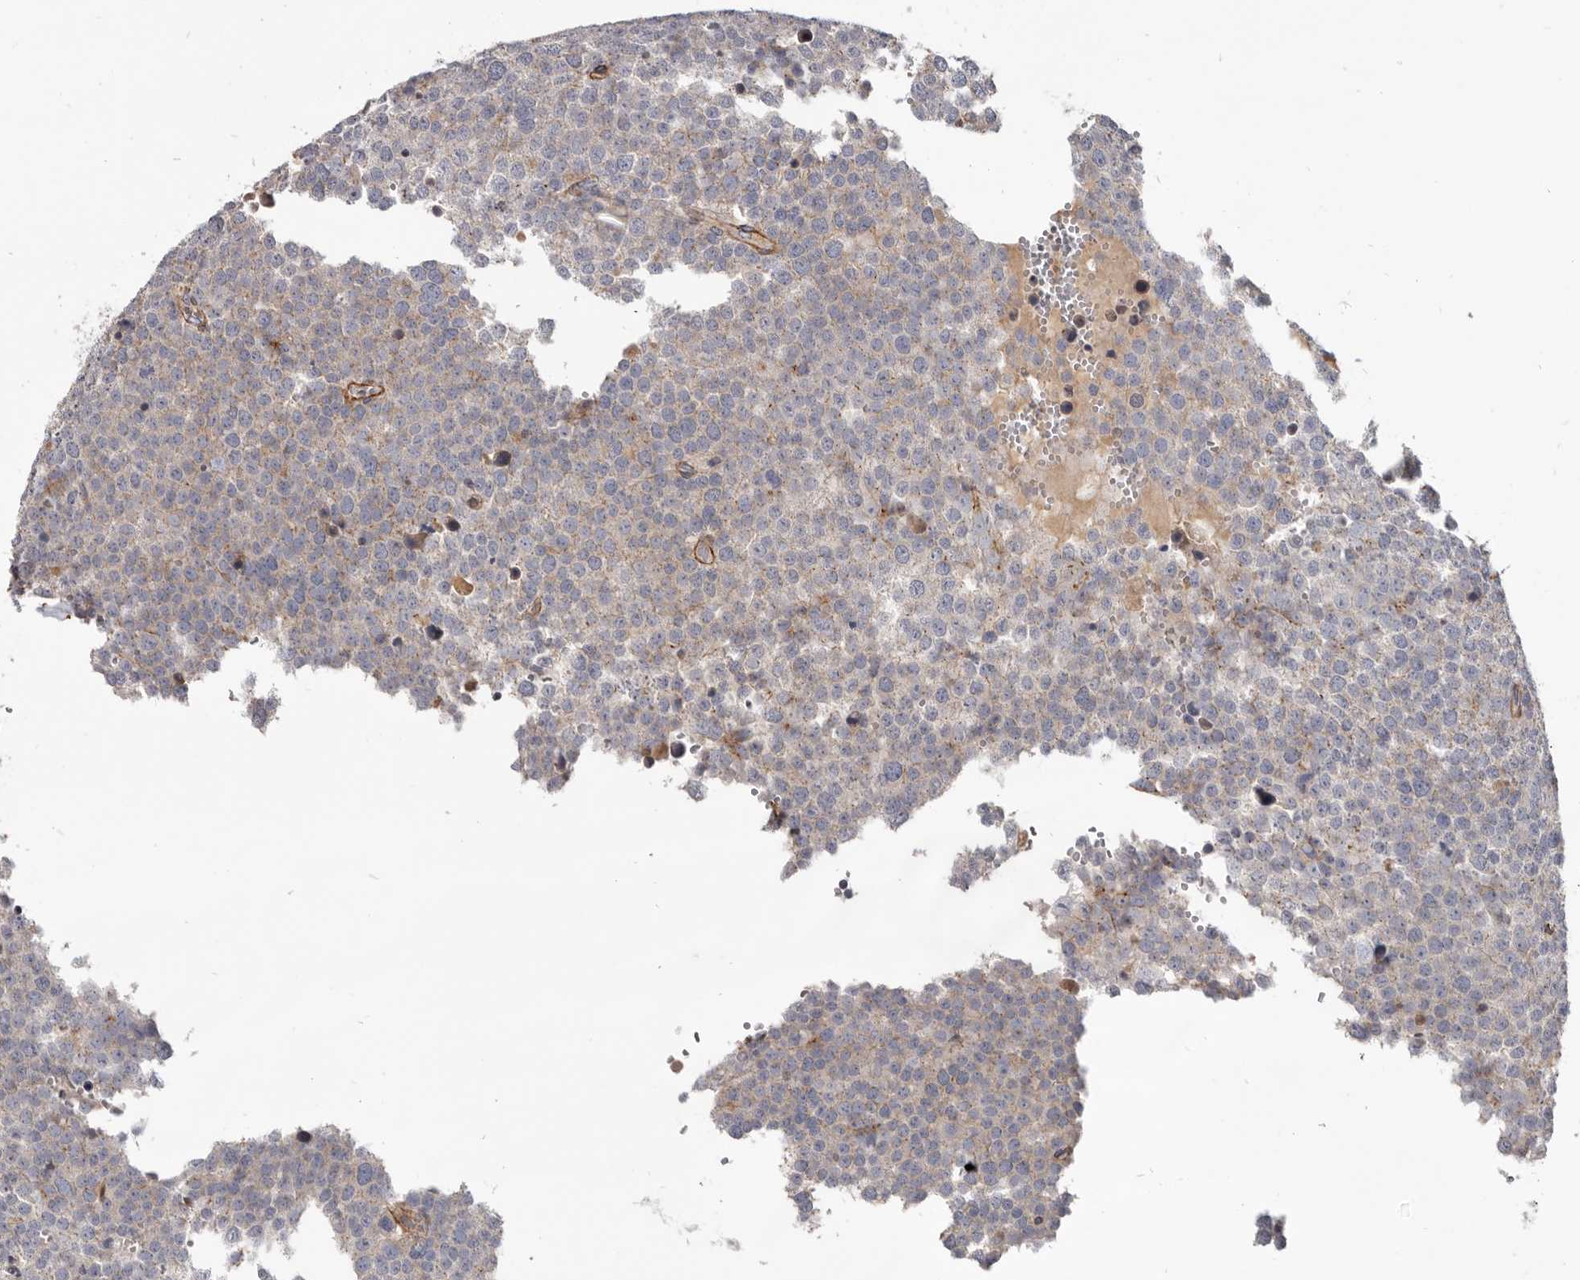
{"staining": {"intensity": "negative", "quantity": "none", "location": "none"}, "tissue": "testis cancer", "cell_type": "Tumor cells", "image_type": "cancer", "snomed": [{"axis": "morphology", "description": "Seminoma, NOS"}, {"axis": "topography", "description": "Testis"}], "caption": "Immunohistochemical staining of human seminoma (testis) displays no significant expression in tumor cells. (DAB immunohistochemistry visualized using brightfield microscopy, high magnification).", "gene": "CGN", "patient": {"sex": "male", "age": 71}}